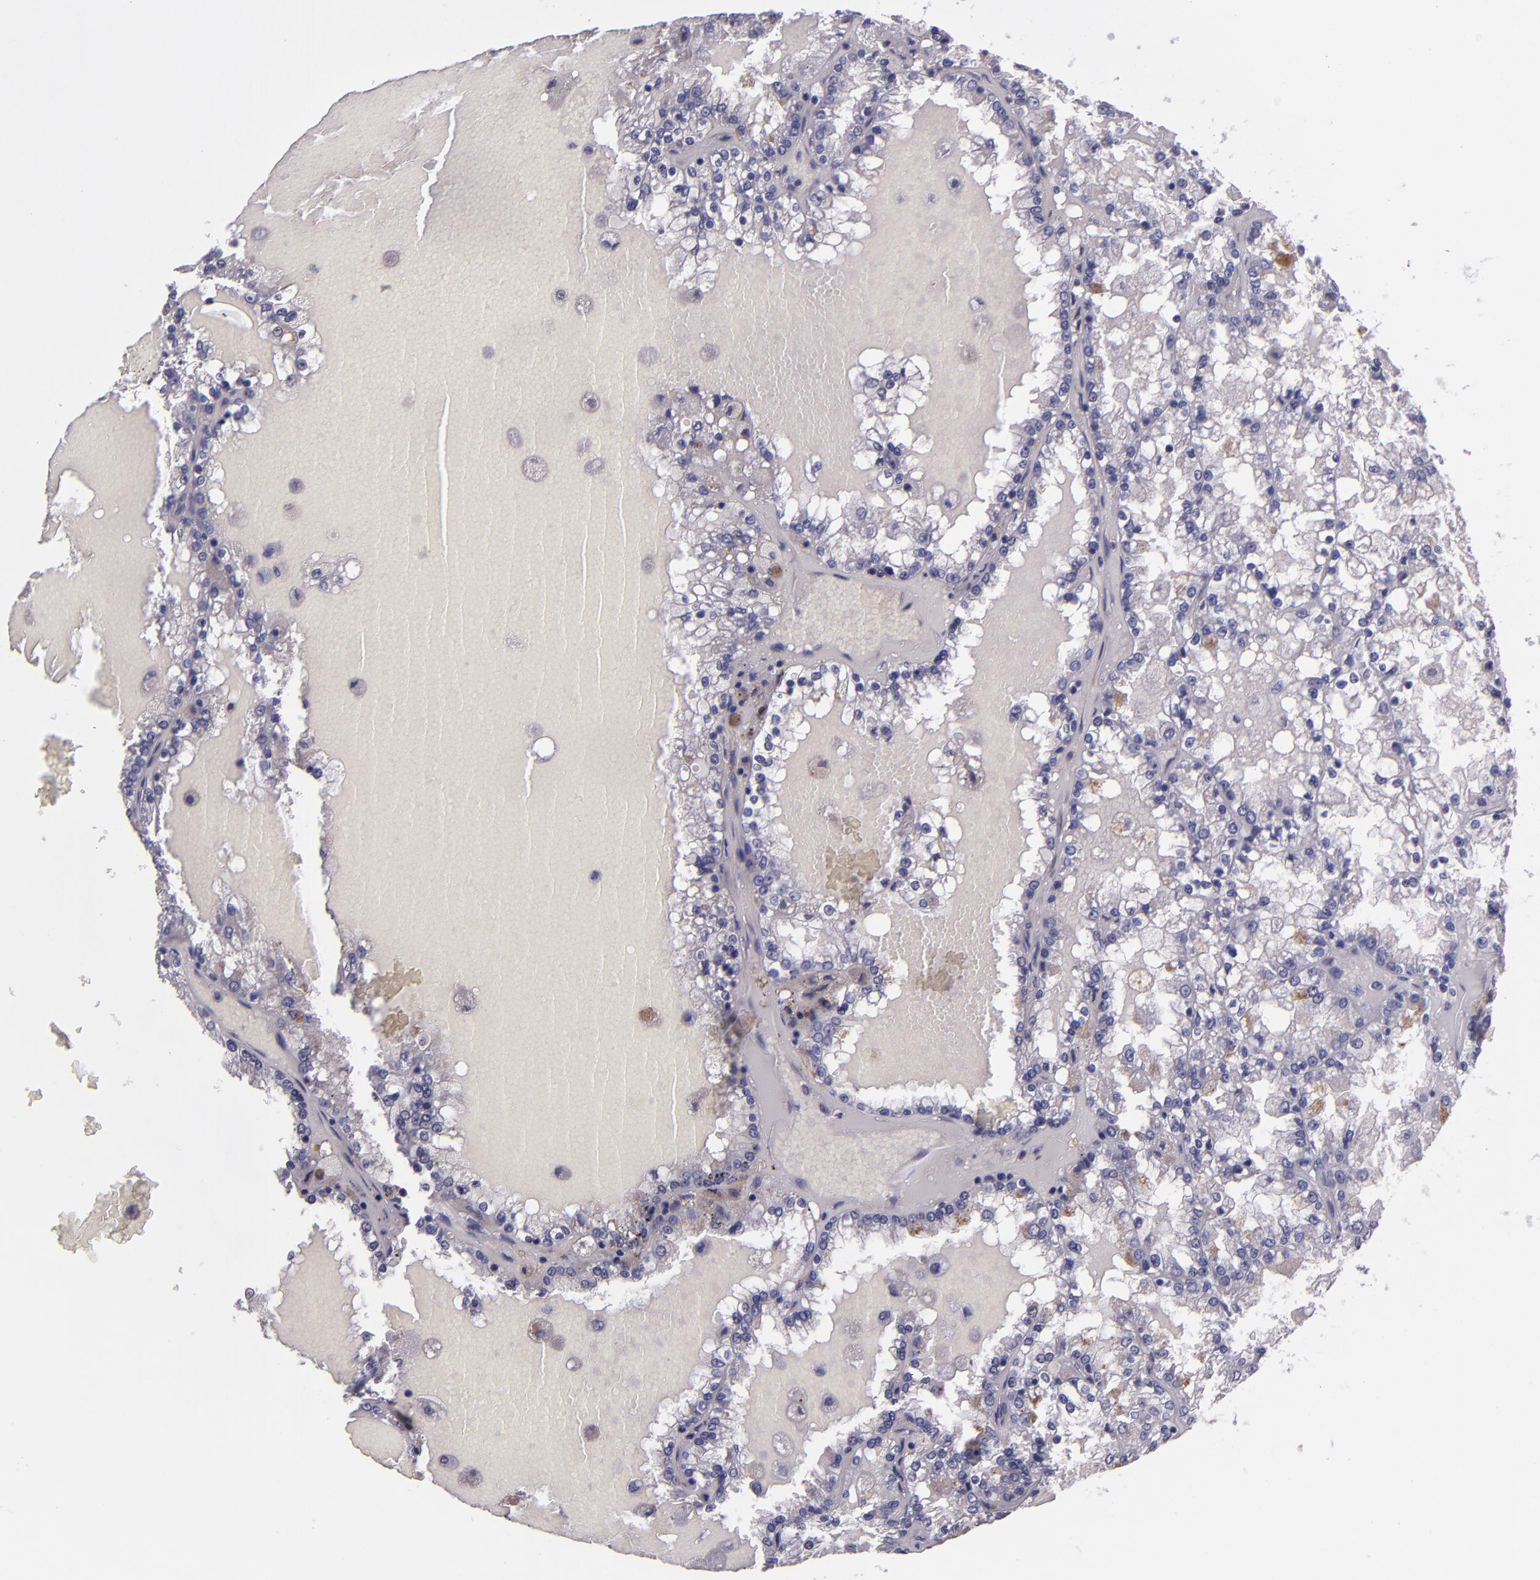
{"staining": {"intensity": "negative", "quantity": "none", "location": "none"}, "tissue": "renal cancer", "cell_type": "Tumor cells", "image_type": "cancer", "snomed": [{"axis": "morphology", "description": "Adenocarcinoma, NOS"}, {"axis": "topography", "description": "Kidney"}], "caption": "Renal cancer (adenocarcinoma) was stained to show a protein in brown. There is no significant expression in tumor cells.", "gene": "TAF7L", "patient": {"sex": "female", "age": 56}}